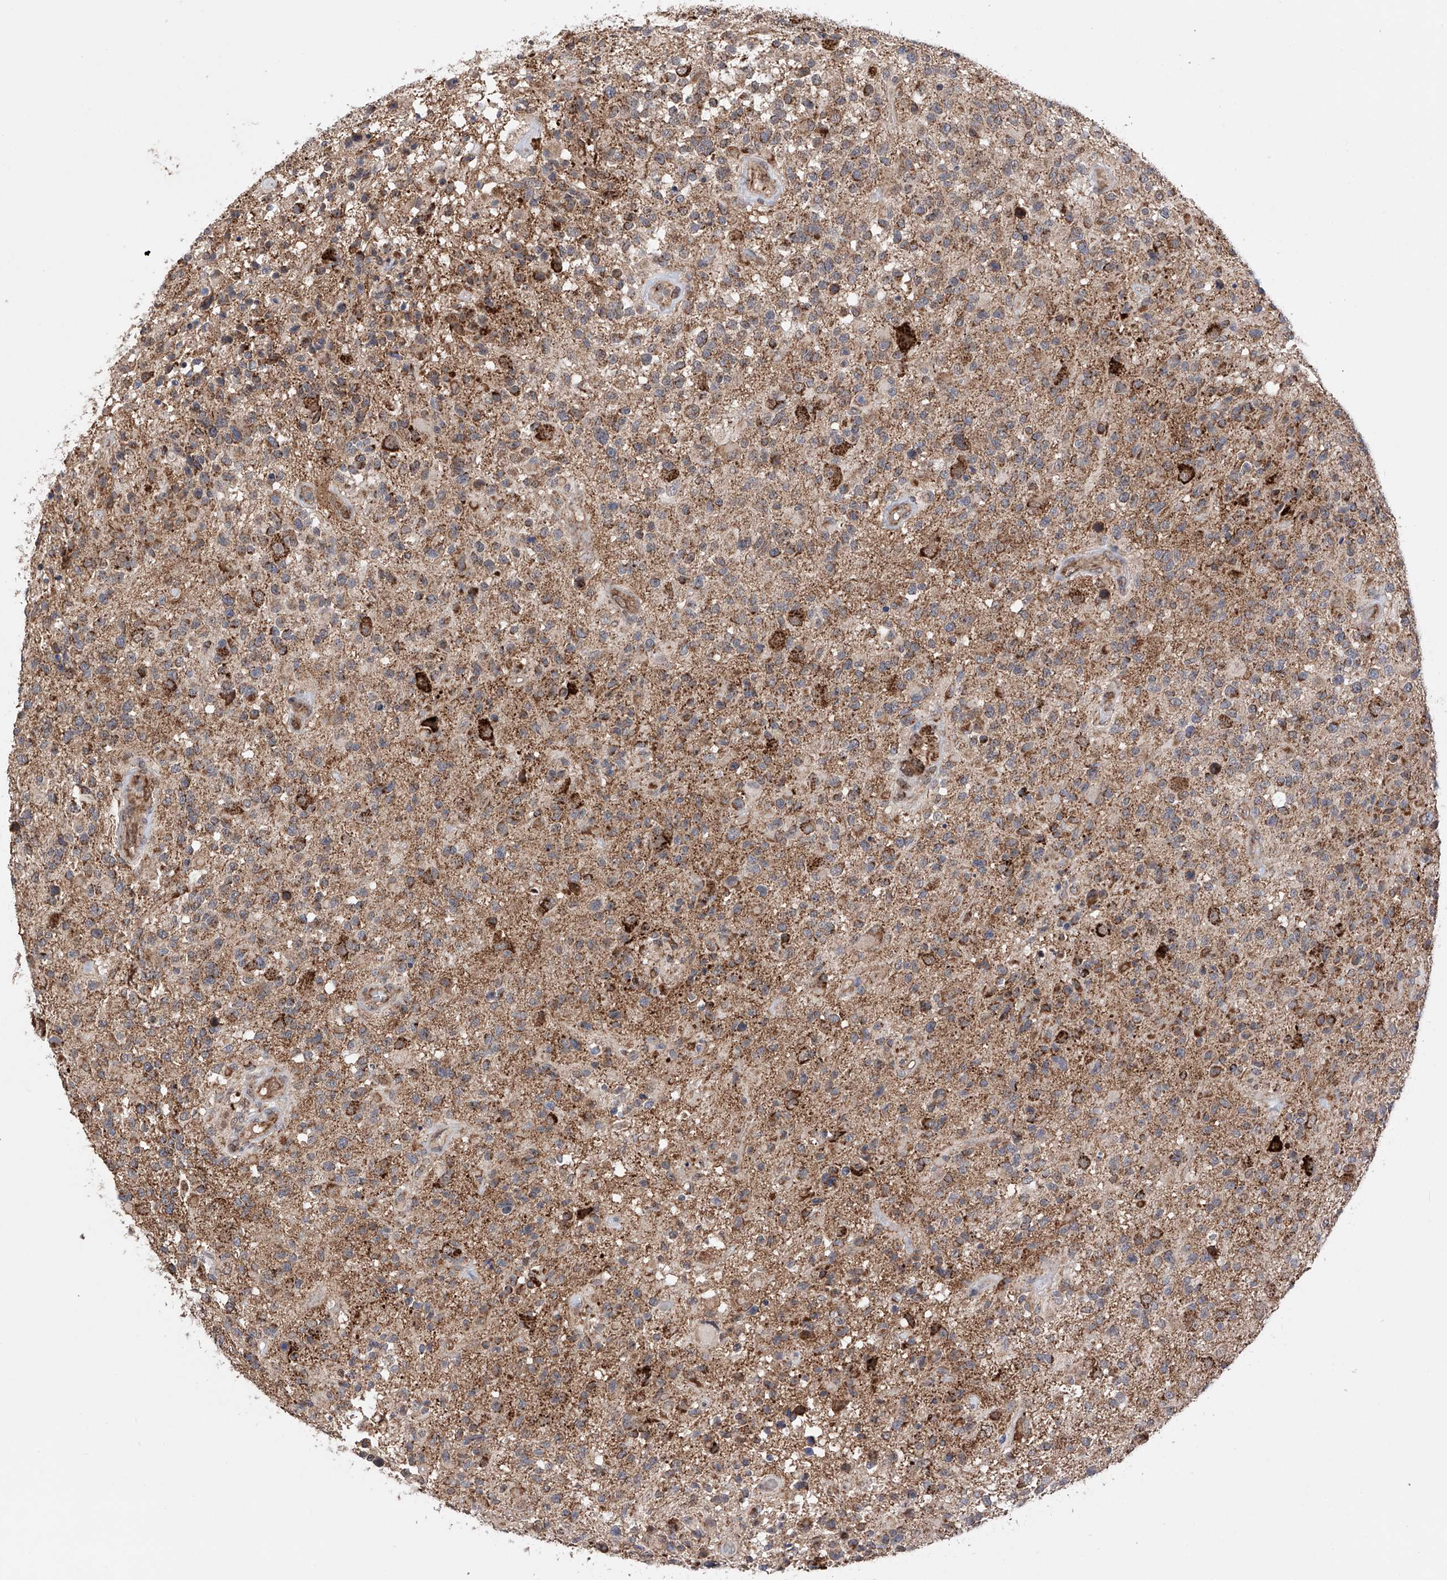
{"staining": {"intensity": "moderate", "quantity": ">75%", "location": "cytoplasmic/membranous"}, "tissue": "glioma", "cell_type": "Tumor cells", "image_type": "cancer", "snomed": [{"axis": "morphology", "description": "Glioma, malignant, High grade"}, {"axis": "morphology", "description": "Glioblastoma, NOS"}, {"axis": "topography", "description": "Brain"}], "caption": "A histopathology image of human glioblastoma stained for a protein exhibits moderate cytoplasmic/membranous brown staining in tumor cells. (DAB (3,3'-diaminobenzidine) = brown stain, brightfield microscopy at high magnification).", "gene": "SDHAF4", "patient": {"sex": "male", "age": 60}}